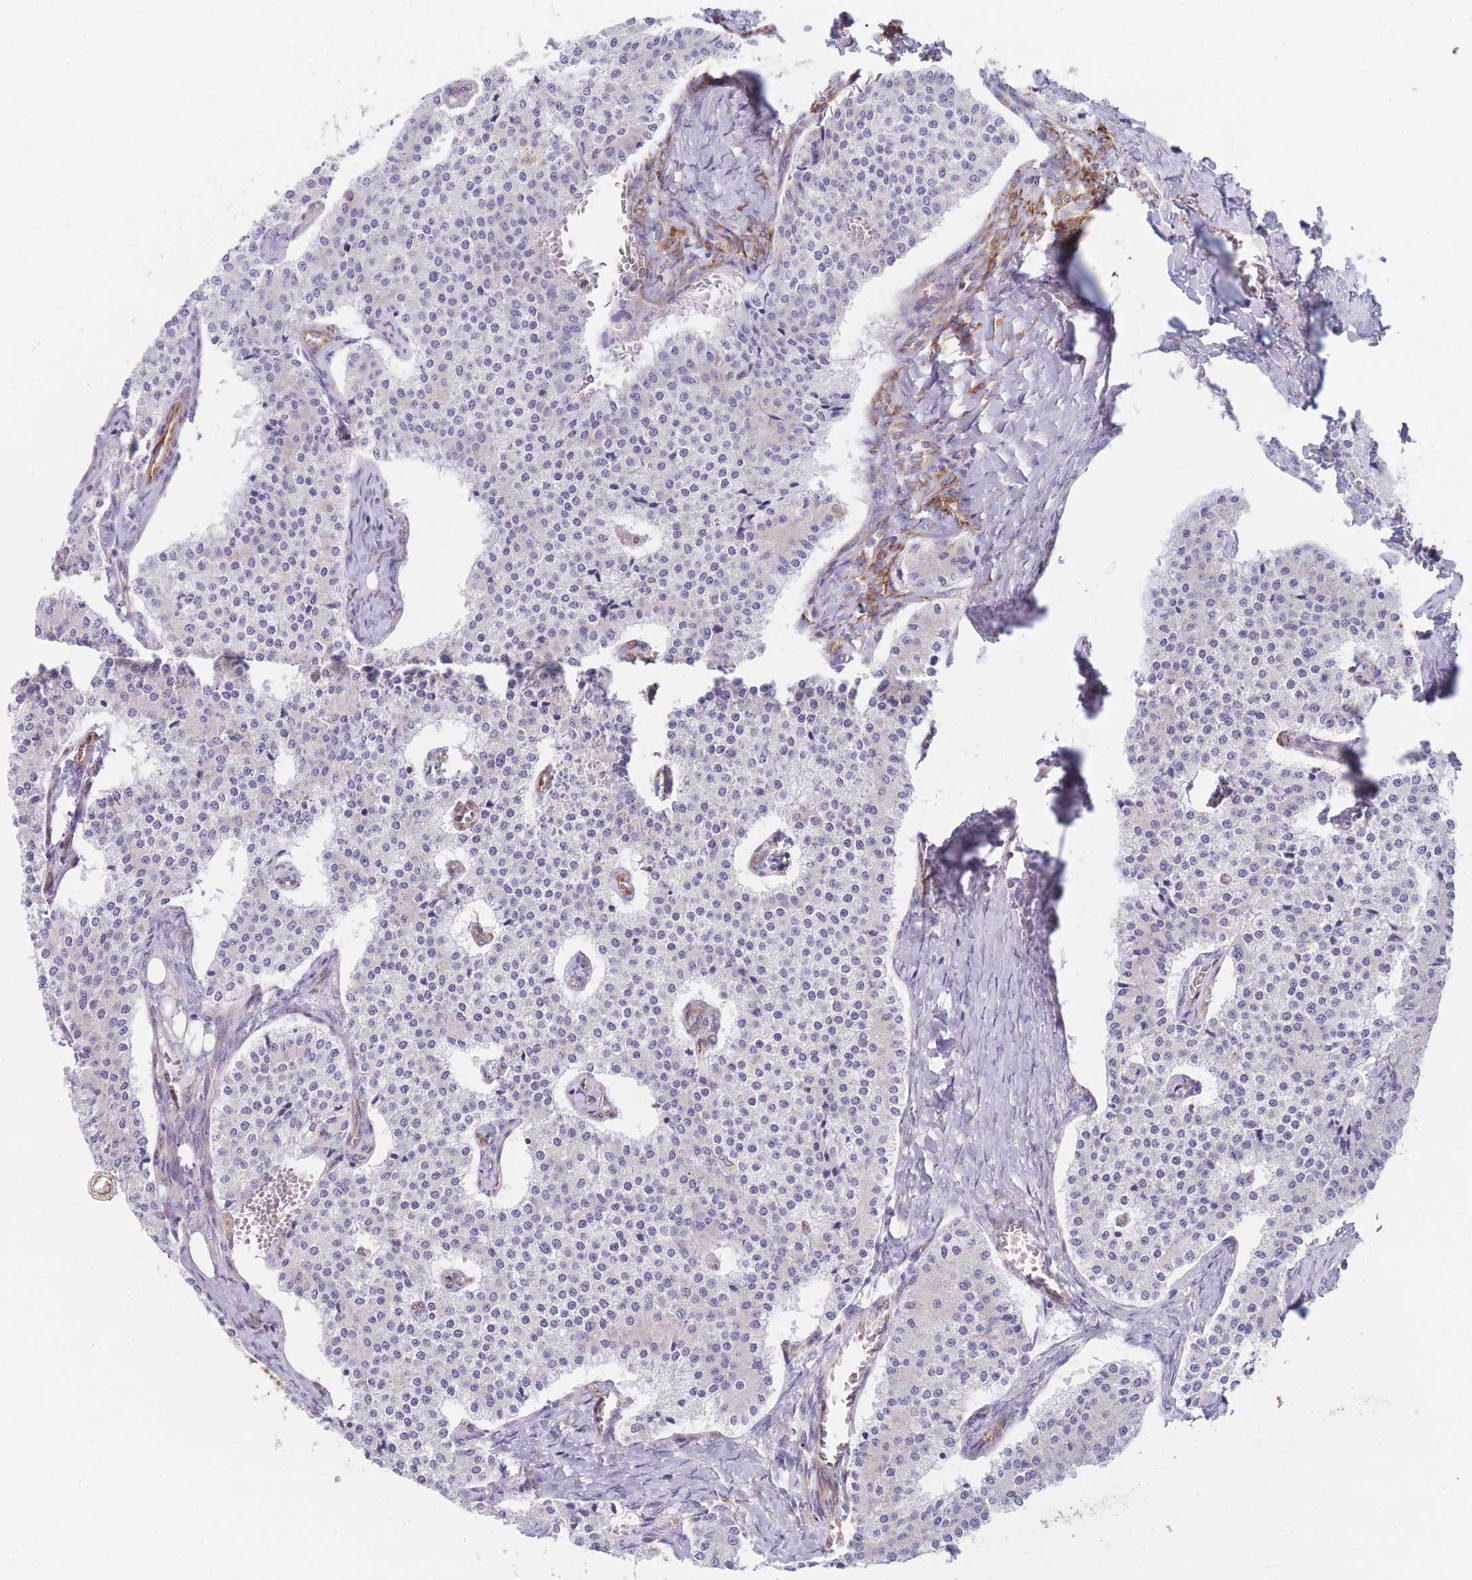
{"staining": {"intensity": "negative", "quantity": "none", "location": "none"}, "tissue": "carcinoid", "cell_type": "Tumor cells", "image_type": "cancer", "snomed": [{"axis": "morphology", "description": "Carcinoid, malignant, NOS"}, {"axis": "topography", "description": "Colon"}], "caption": "The photomicrograph exhibits no significant staining in tumor cells of carcinoid.", "gene": "AK9", "patient": {"sex": "female", "age": 52}}